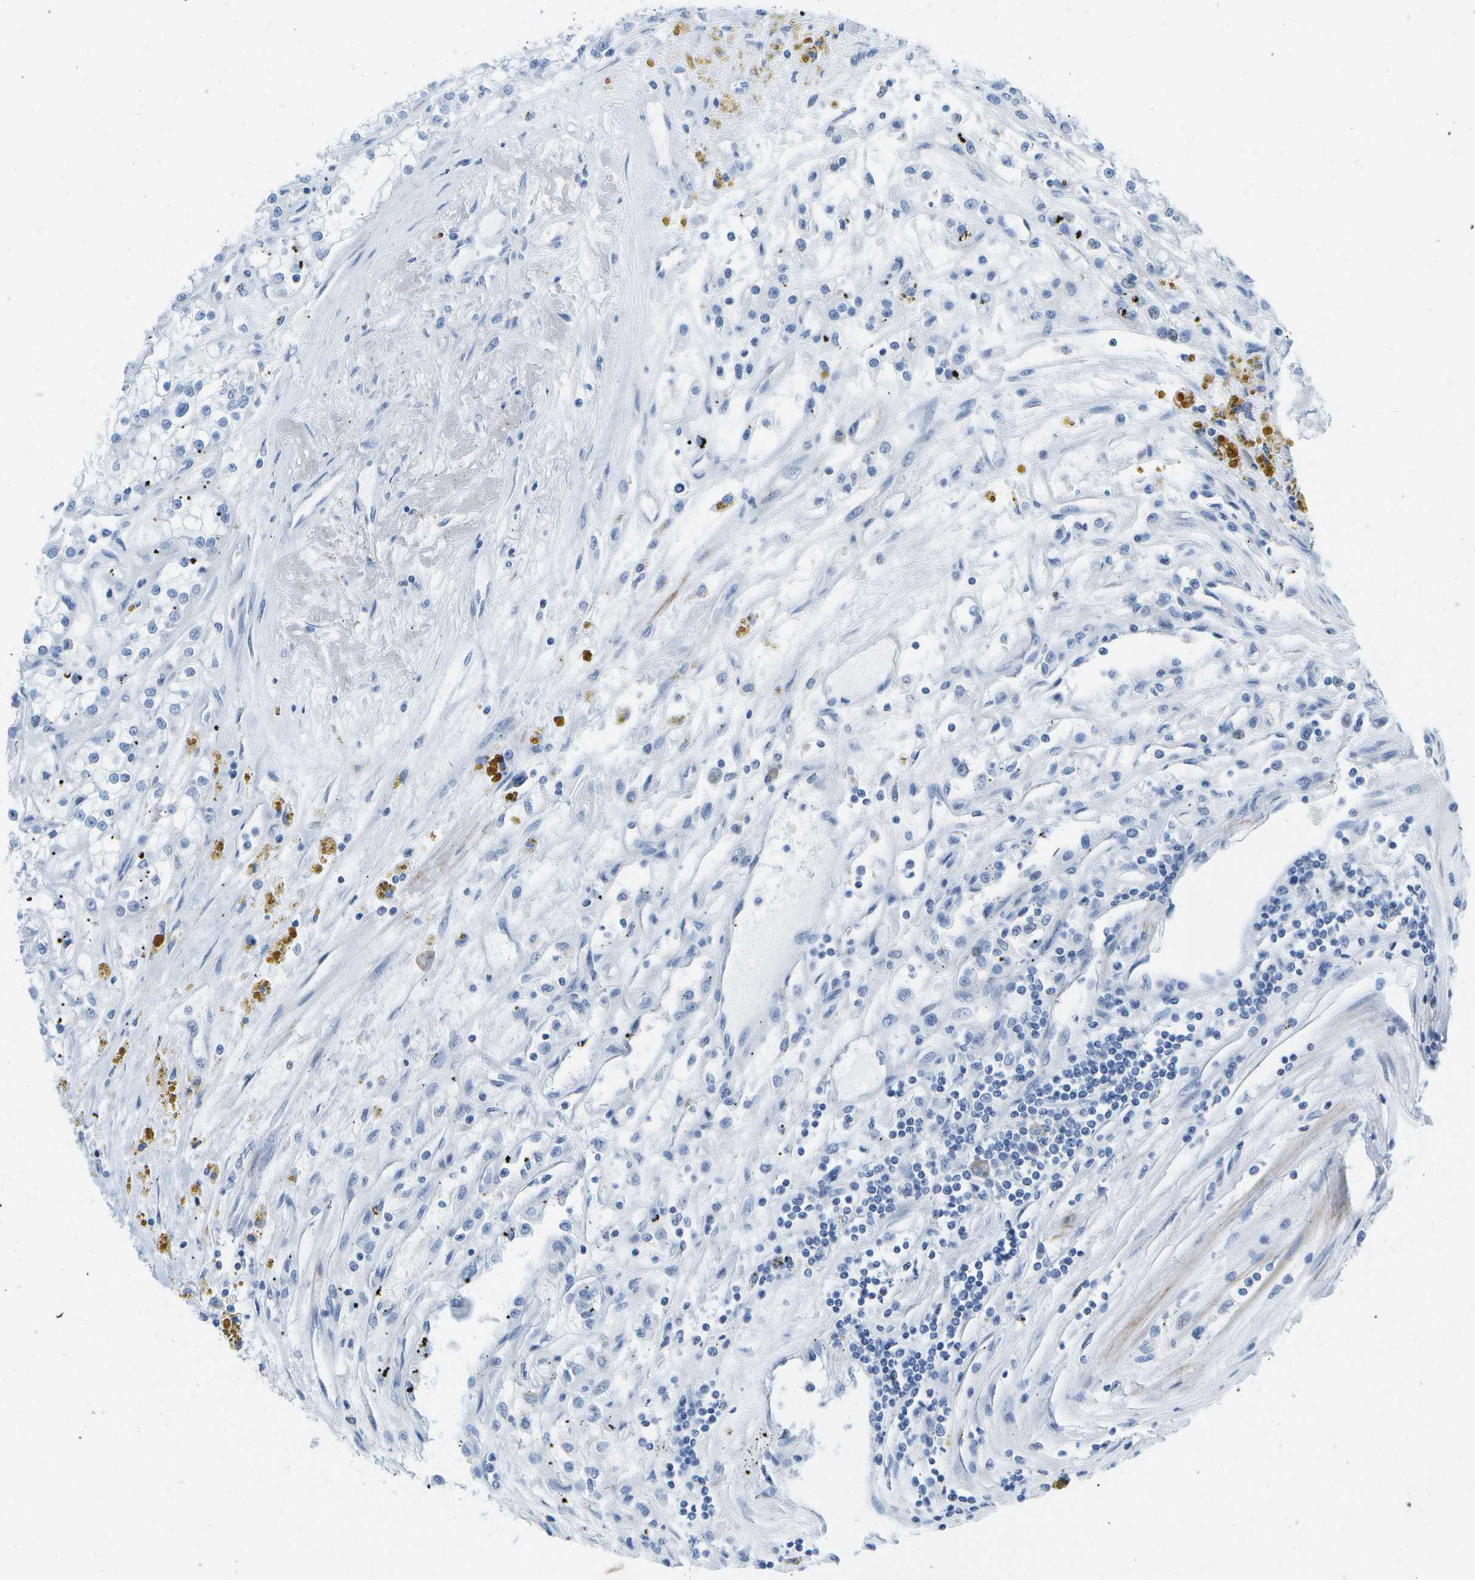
{"staining": {"intensity": "negative", "quantity": "none", "location": "none"}, "tissue": "renal cancer", "cell_type": "Tumor cells", "image_type": "cancer", "snomed": [{"axis": "morphology", "description": "Adenocarcinoma, NOS"}, {"axis": "topography", "description": "Kidney"}], "caption": "Immunohistochemistry image of renal cancer stained for a protein (brown), which displays no staining in tumor cells.", "gene": "ADGRG6", "patient": {"sex": "female", "age": 52}}